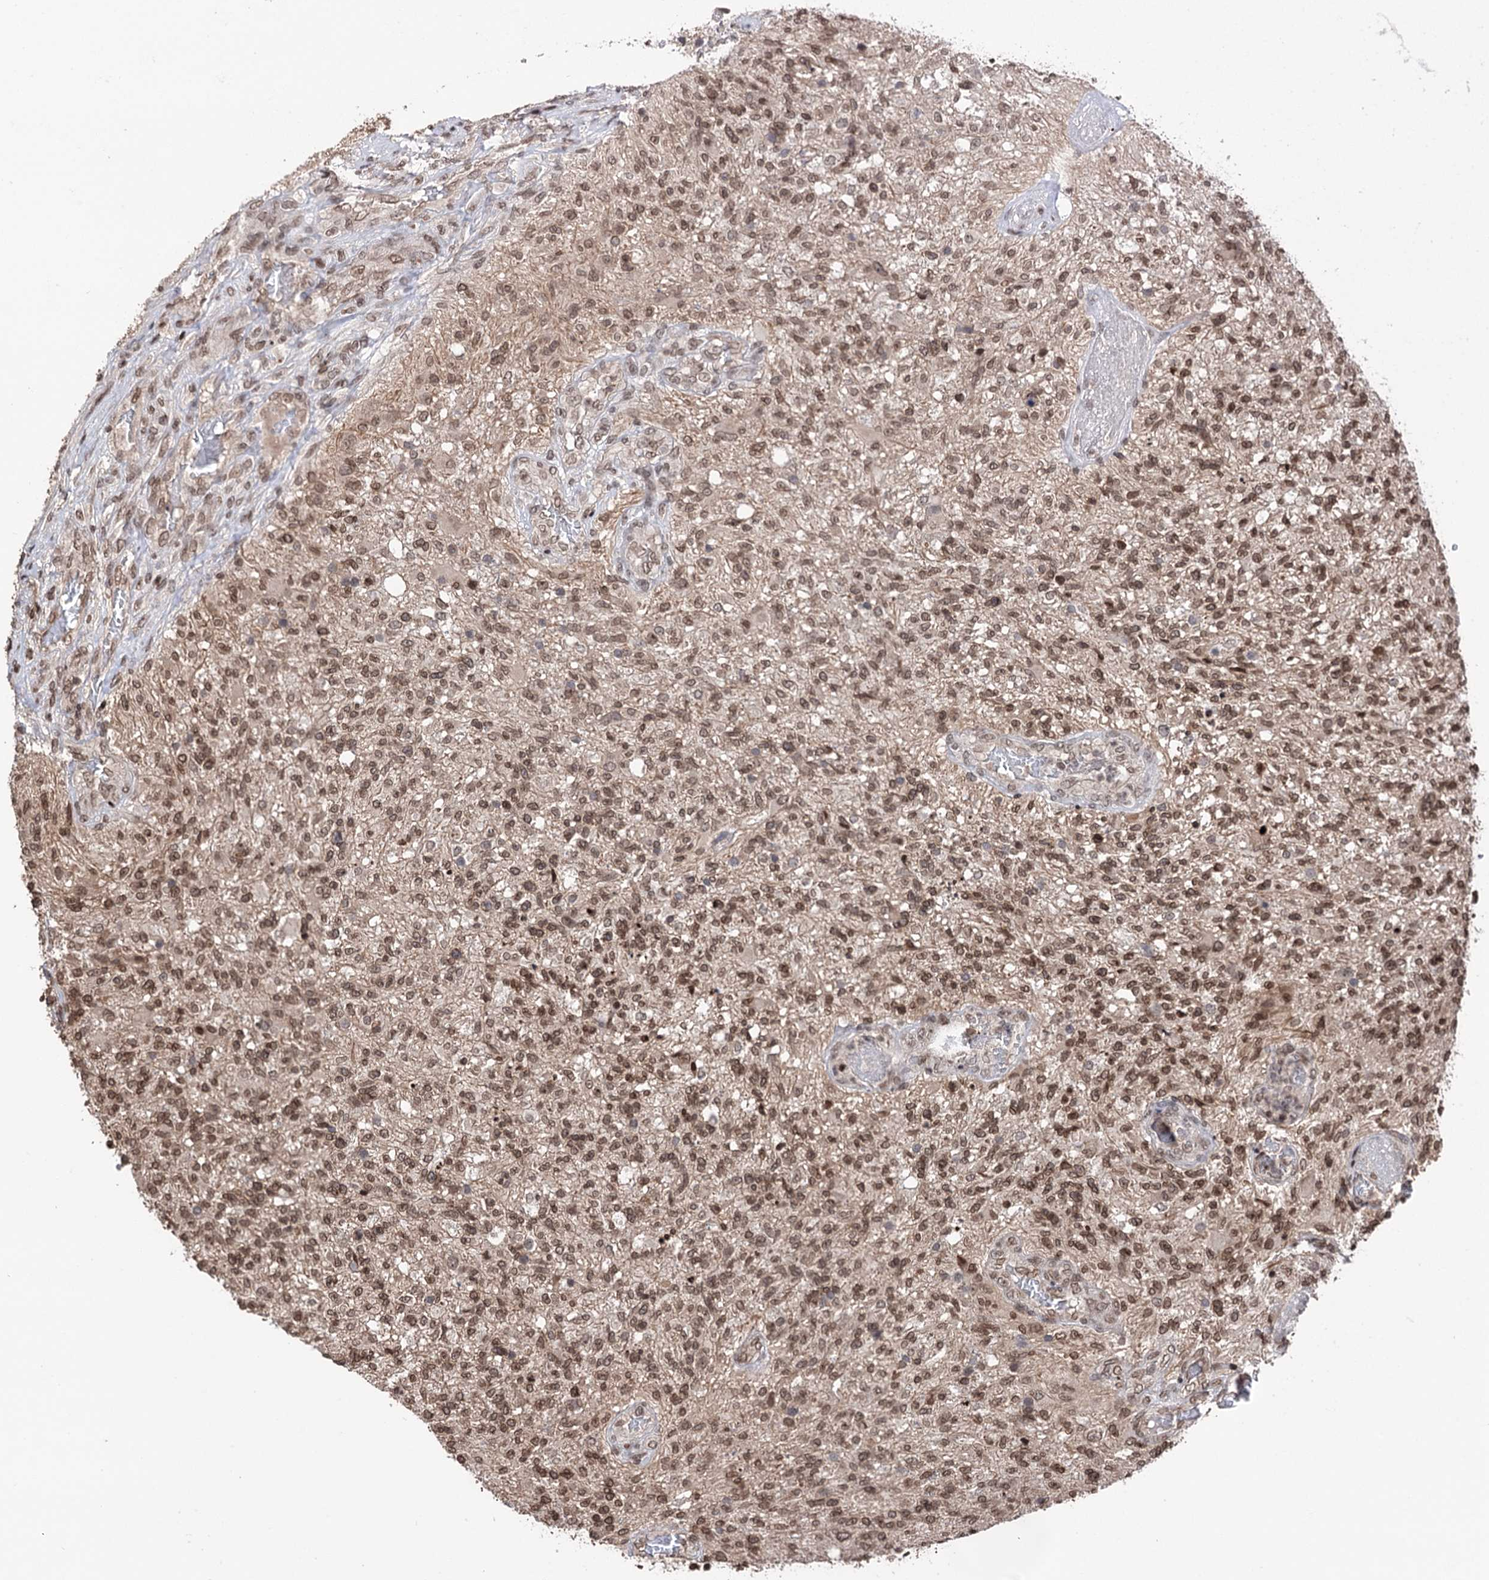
{"staining": {"intensity": "moderate", "quantity": ">75%", "location": "nuclear"}, "tissue": "glioma", "cell_type": "Tumor cells", "image_type": "cancer", "snomed": [{"axis": "morphology", "description": "Glioma, malignant, High grade"}, {"axis": "topography", "description": "Brain"}], "caption": "Brown immunohistochemical staining in human high-grade glioma (malignant) shows moderate nuclear positivity in approximately >75% of tumor cells.", "gene": "CCDC77", "patient": {"sex": "male", "age": 56}}